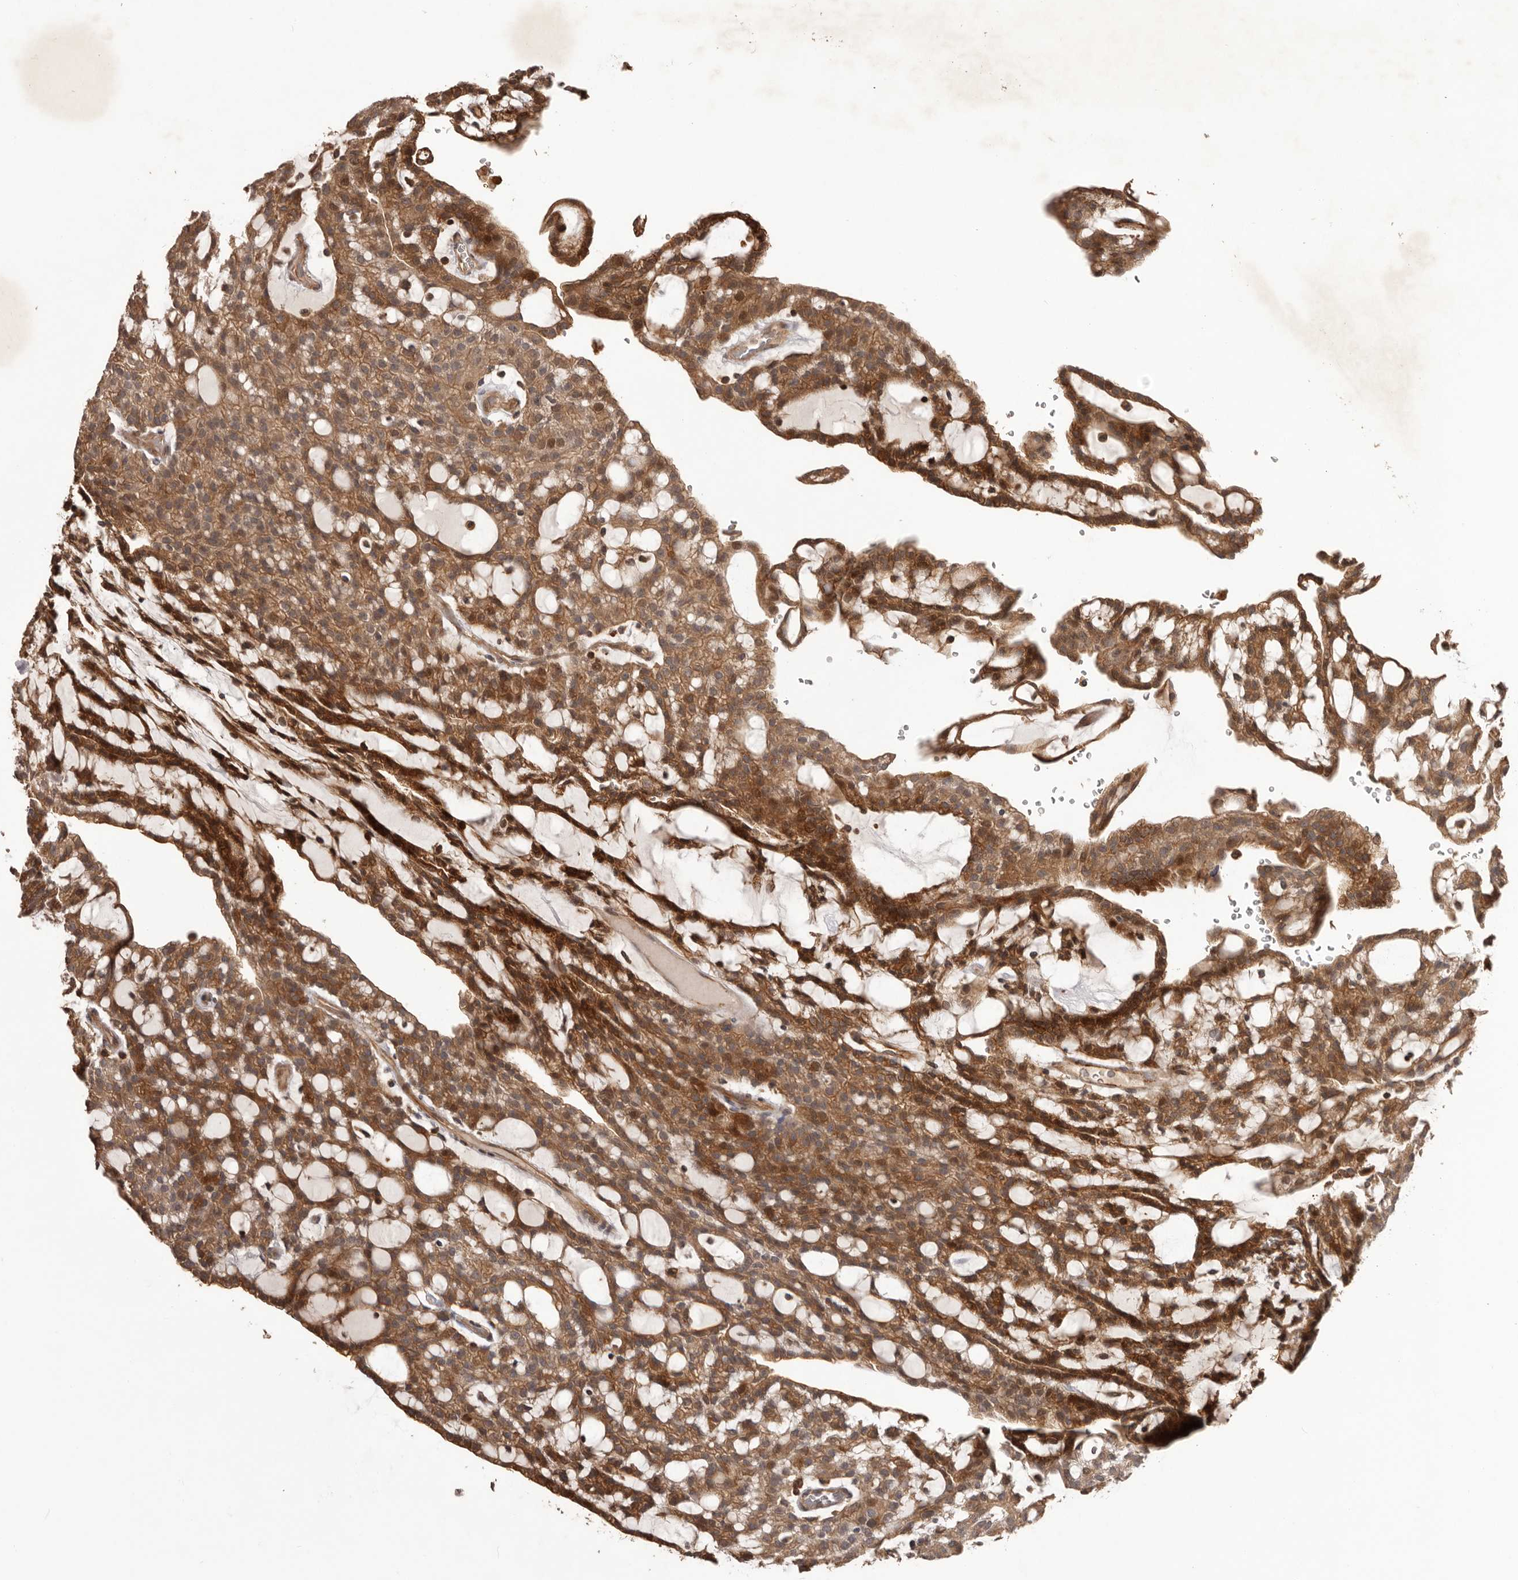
{"staining": {"intensity": "moderate", "quantity": ">75%", "location": "cytoplasmic/membranous"}, "tissue": "renal cancer", "cell_type": "Tumor cells", "image_type": "cancer", "snomed": [{"axis": "morphology", "description": "Adenocarcinoma, NOS"}, {"axis": "topography", "description": "Kidney"}], "caption": "Renal cancer (adenocarcinoma) stained for a protein reveals moderate cytoplasmic/membranous positivity in tumor cells.", "gene": "GLIPR2", "patient": {"sex": "male", "age": 63}}